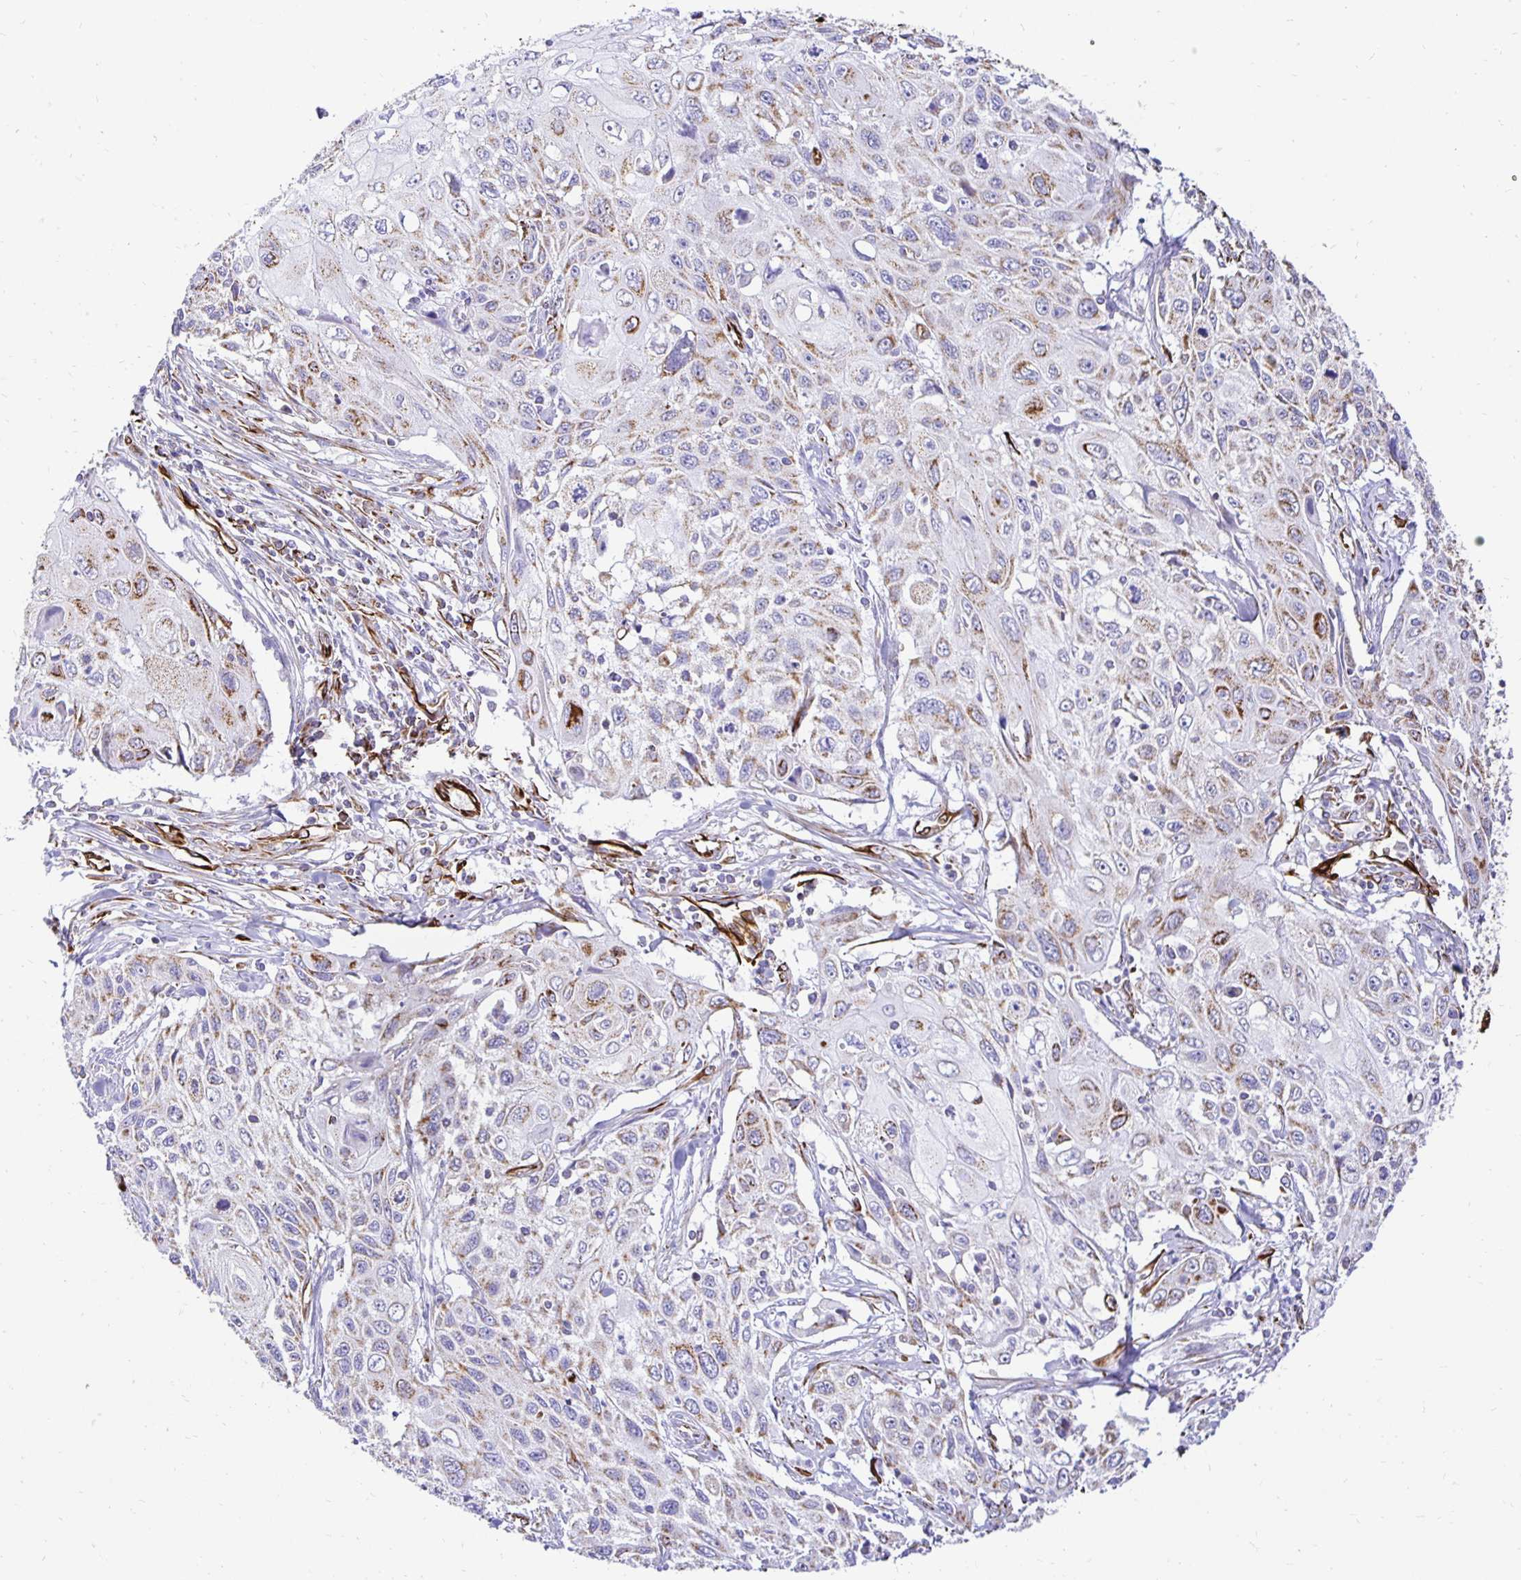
{"staining": {"intensity": "moderate", "quantity": "<25%", "location": "cytoplasmic/membranous"}, "tissue": "cervical cancer", "cell_type": "Tumor cells", "image_type": "cancer", "snomed": [{"axis": "morphology", "description": "Squamous cell carcinoma, NOS"}, {"axis": "topography", "description": "Cervix"}], "caption": "High-magnification brightfield microscopy of cervical squamous cell carcinoma stained with DAB (3,3'-diaminobenzidine) (brown) and counterstained with hematoxylin (blue). tumor cells exhibit moderate cytoplasmic/membranous positivity is identified in approximately<25% of cells.", "gene": "PLAAT2", "patient": {"sex": "female", "age": 70}}